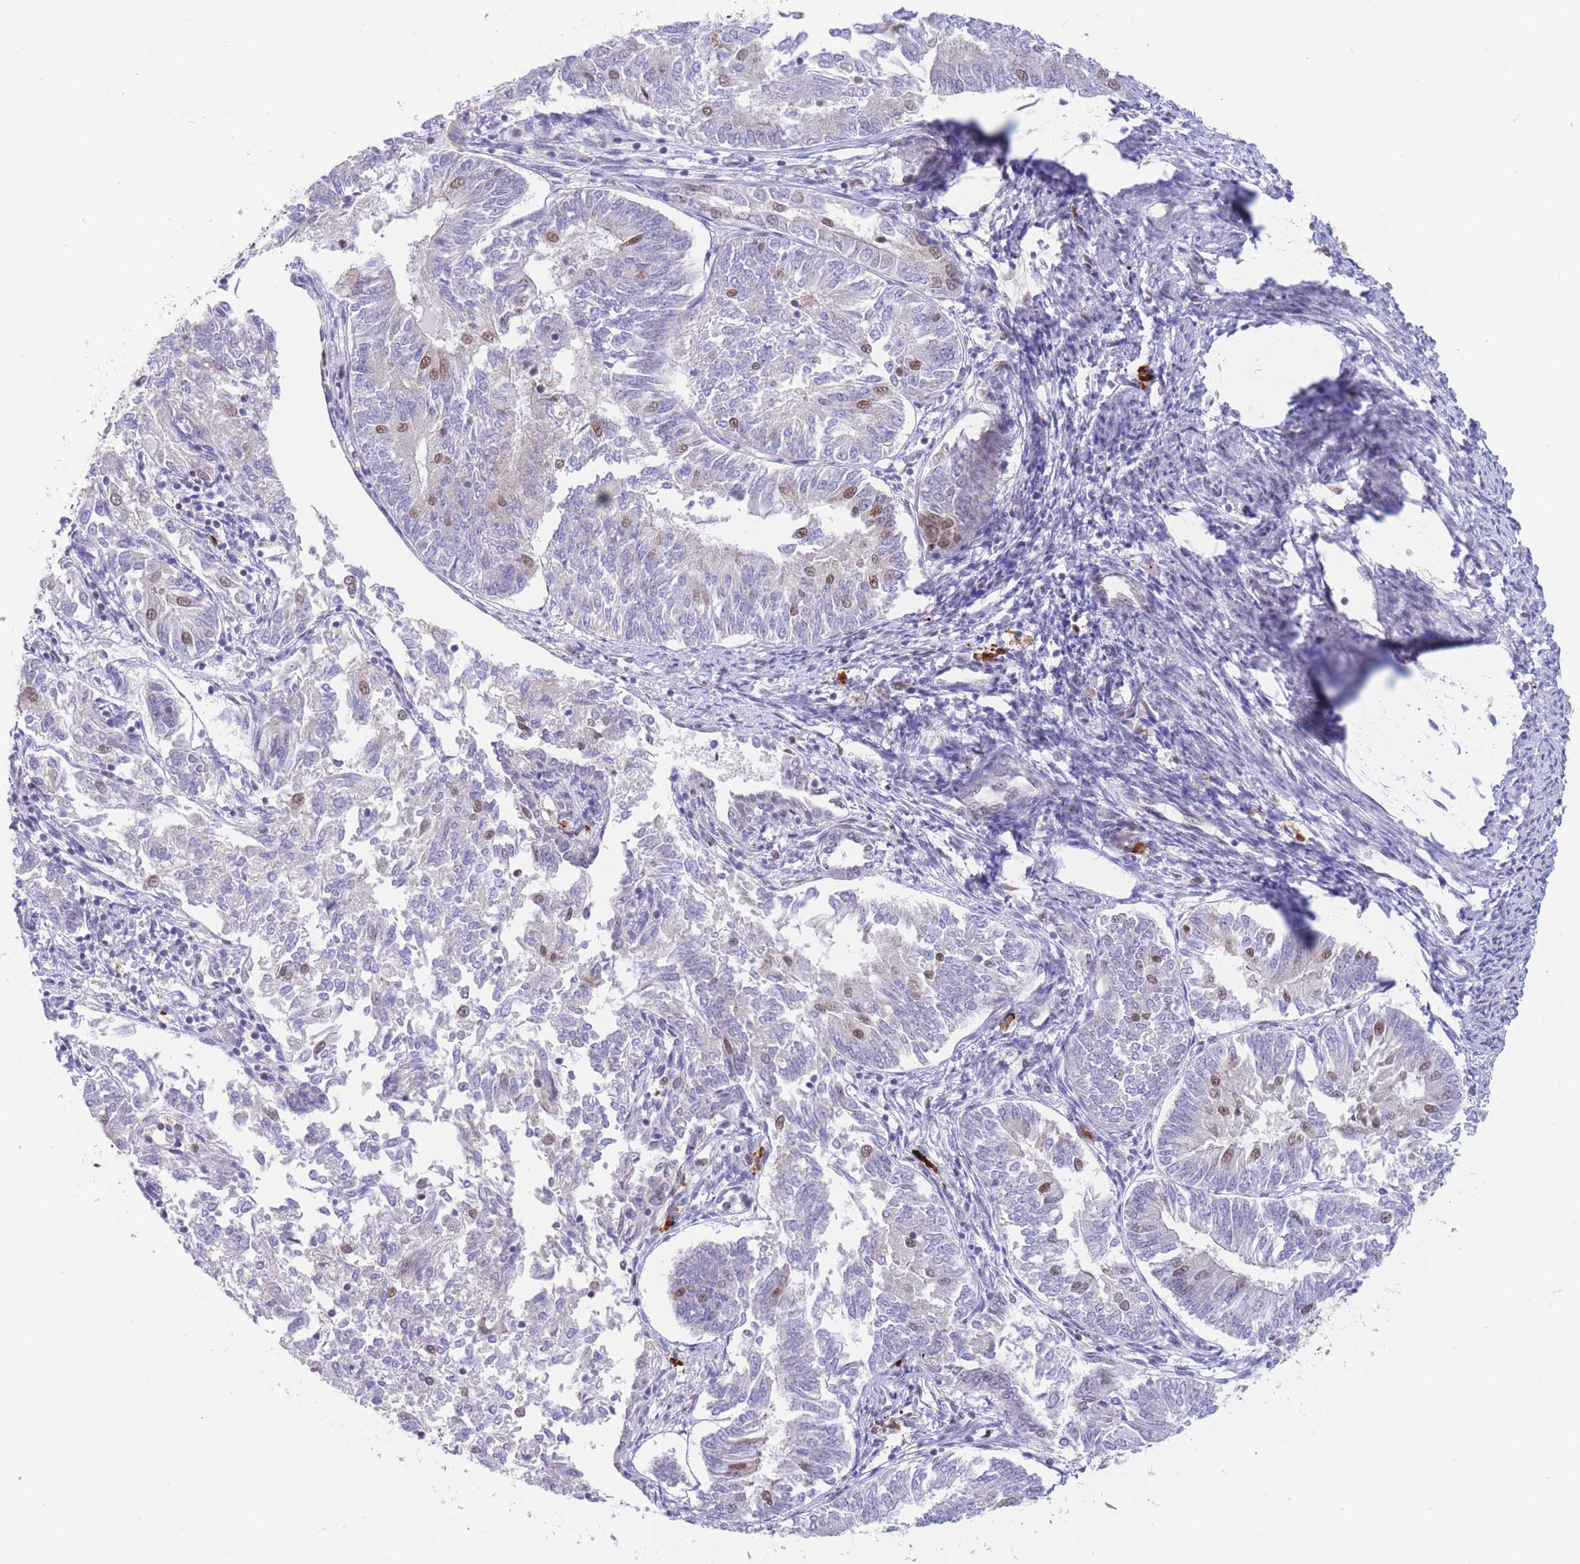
{"staining": {"intensity": "moderate", "quantity": "<25%", "location": "nuclear"}, "tissue": "endometrial cancer", "cell_type": "Tumor cells", "image_type": "cancer", "snomed": [{"axis": "morphology", "description": "Adenocarcinoma, NOS"}, {"axis": "topography", "description": "Endometrium"}], "caption": "Brown immunohistochemical staining in human adenocarcinoma (endometrial) demonstrates moderate nuclear staining in approximately <25% of tumor cells.", "gene": "SMAD9", "patient": {"sex": "female", "age": 58}}